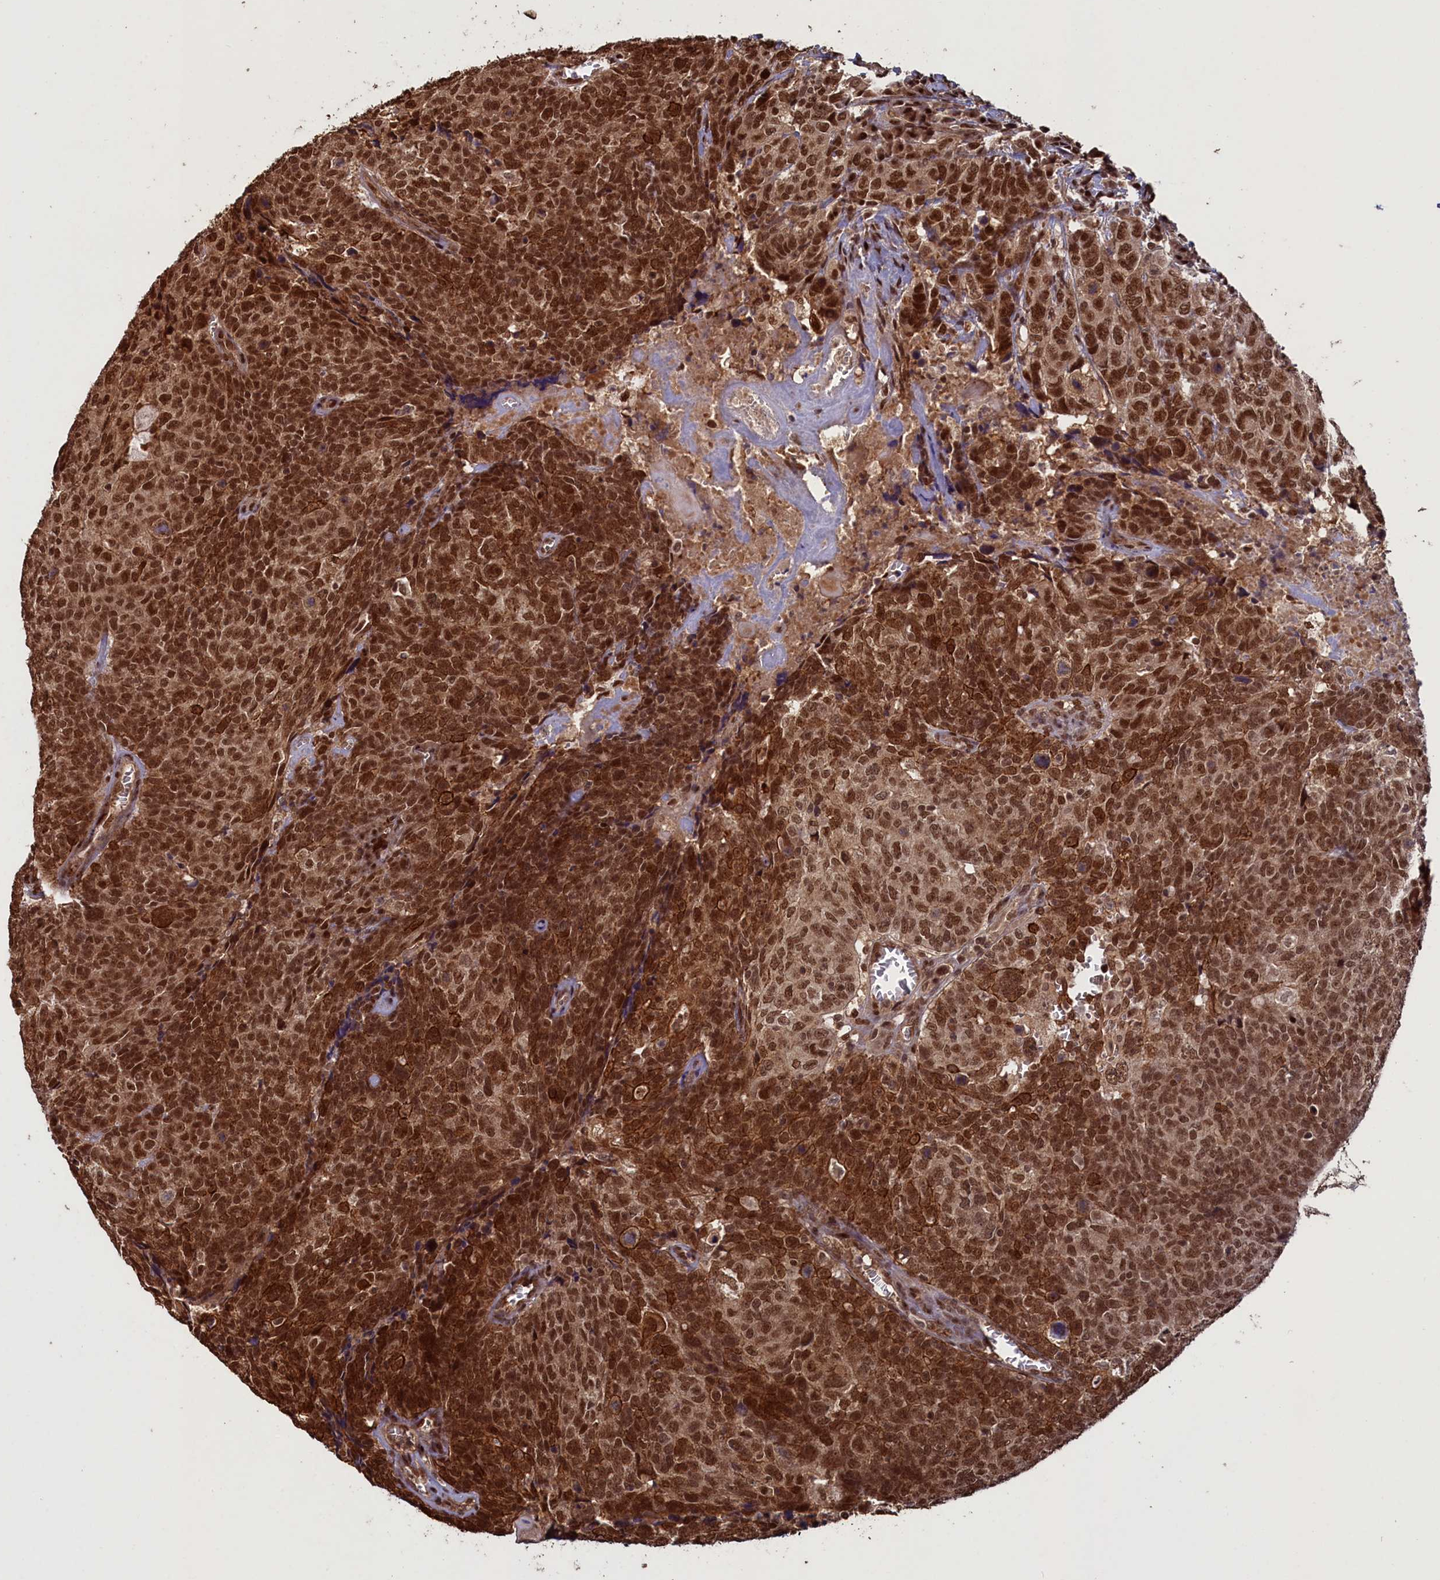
{"staining": {"intensity": "strong", "quantity": ">75%", "location": "cytoplasmic/membranous,nuclear"}, "tissue": "head and neck cancer", "cell_type": "Tumor cells", "image_type": "cancer", "snomed": [{"axis": "morphology", "description": "Squamous cell carcinoma, NOS"}, {"axis": "topography", "description": "Head-Neck"}], "caption": "IHC photomicrograph of human head and neck cancer (squamous cell carcinoma) stained for a protein (brown), which reveals high levels of strong cytoplasmic/membranous and nuclear positivity in about >75% of tumor cells.", "gene": "NAE1", "patient": {"sex": "male", "age": 66}}